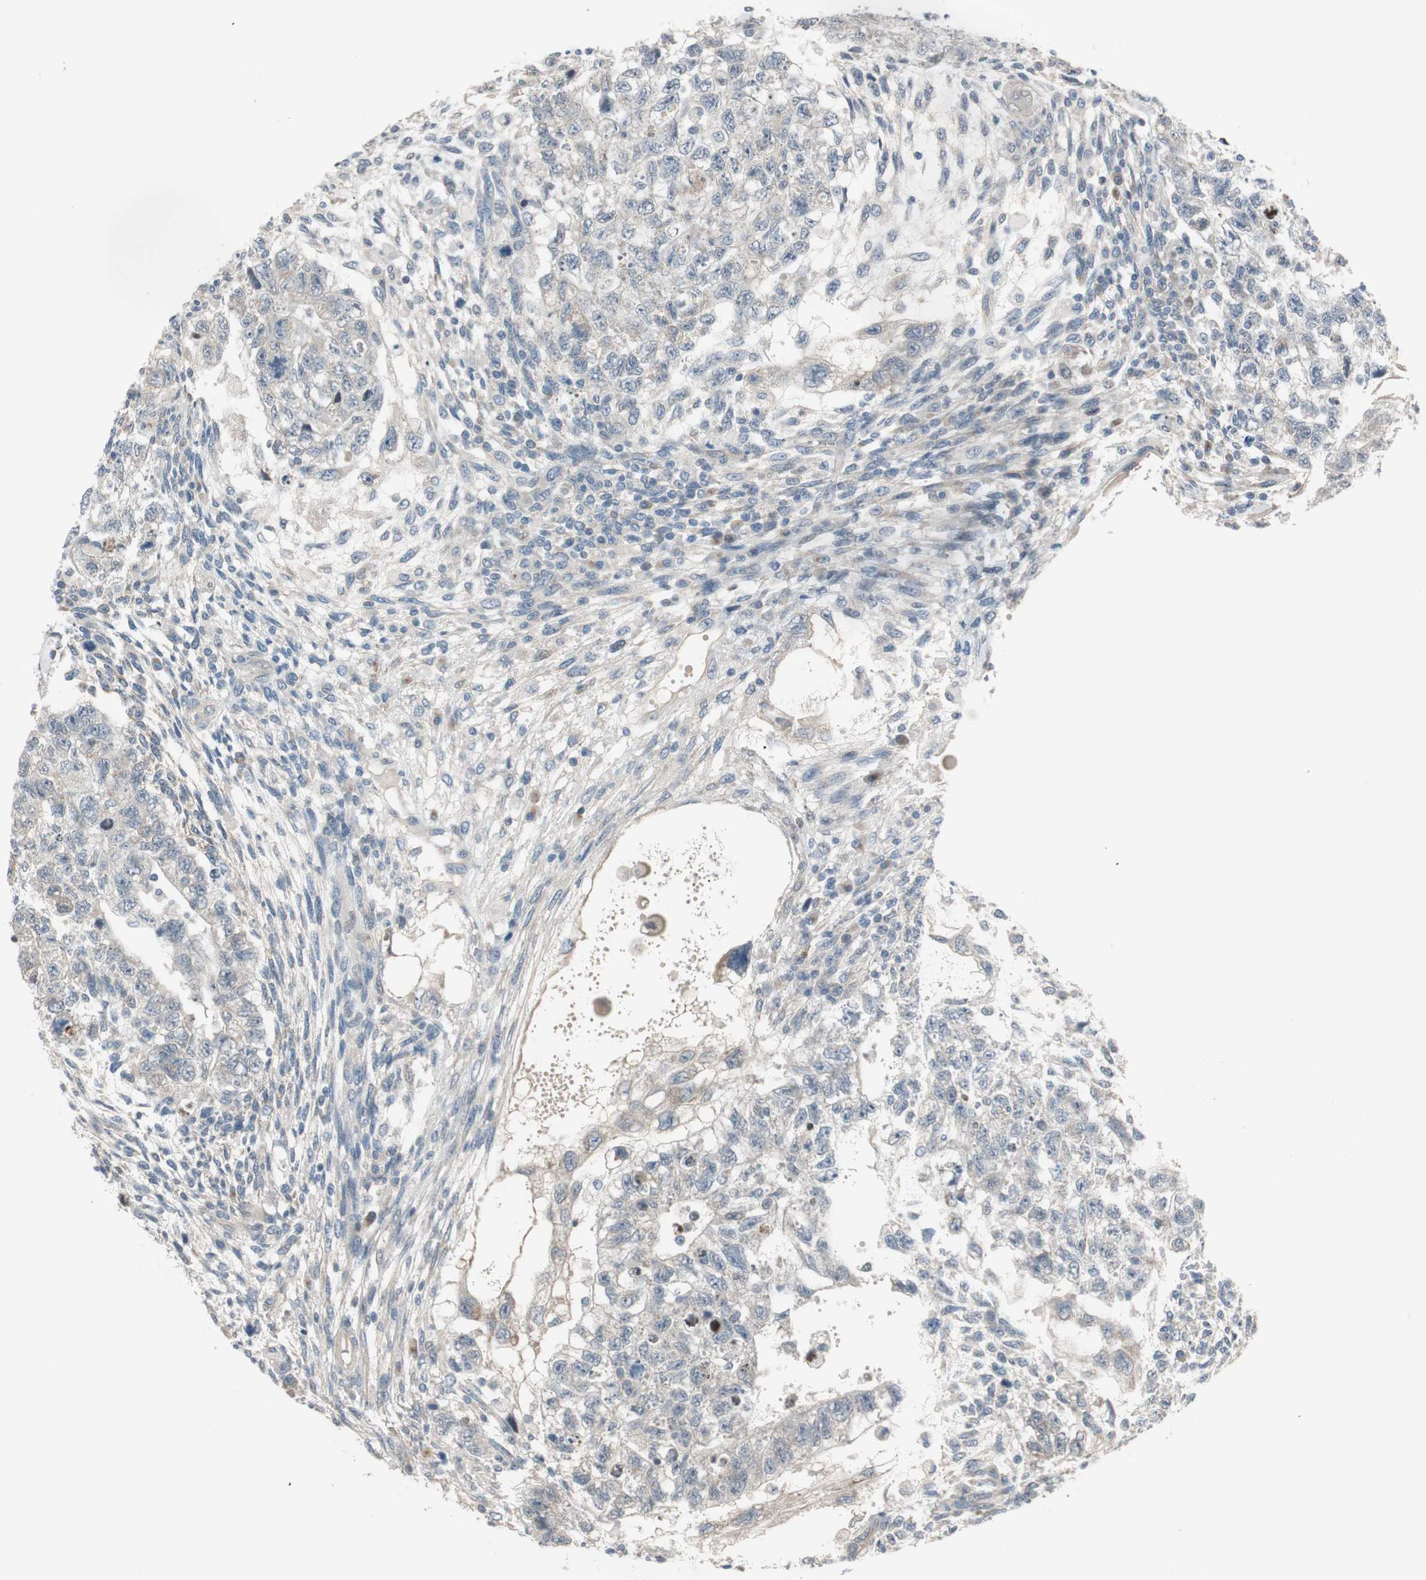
{"staining": {"intensity": "negative", "quantity": "none", "location": "none"}, "tissue": "testis cancer", "cell_type": "Tumor cells", "image_type": "cancer", "snomed": [{"axis": "morphology", "description": "Normal tissue, NOS"}, {"axis": "morphology", "description": "Carcinoma, Embryonal, NOS"}, {"axis": "topography", "description": "Testis"}], "caption": "The image shows no staining of tumor cells in testis embryonal carcinoma.", "gene": "CGRRF1", "patient": {"sex": "male", "age": 36}}